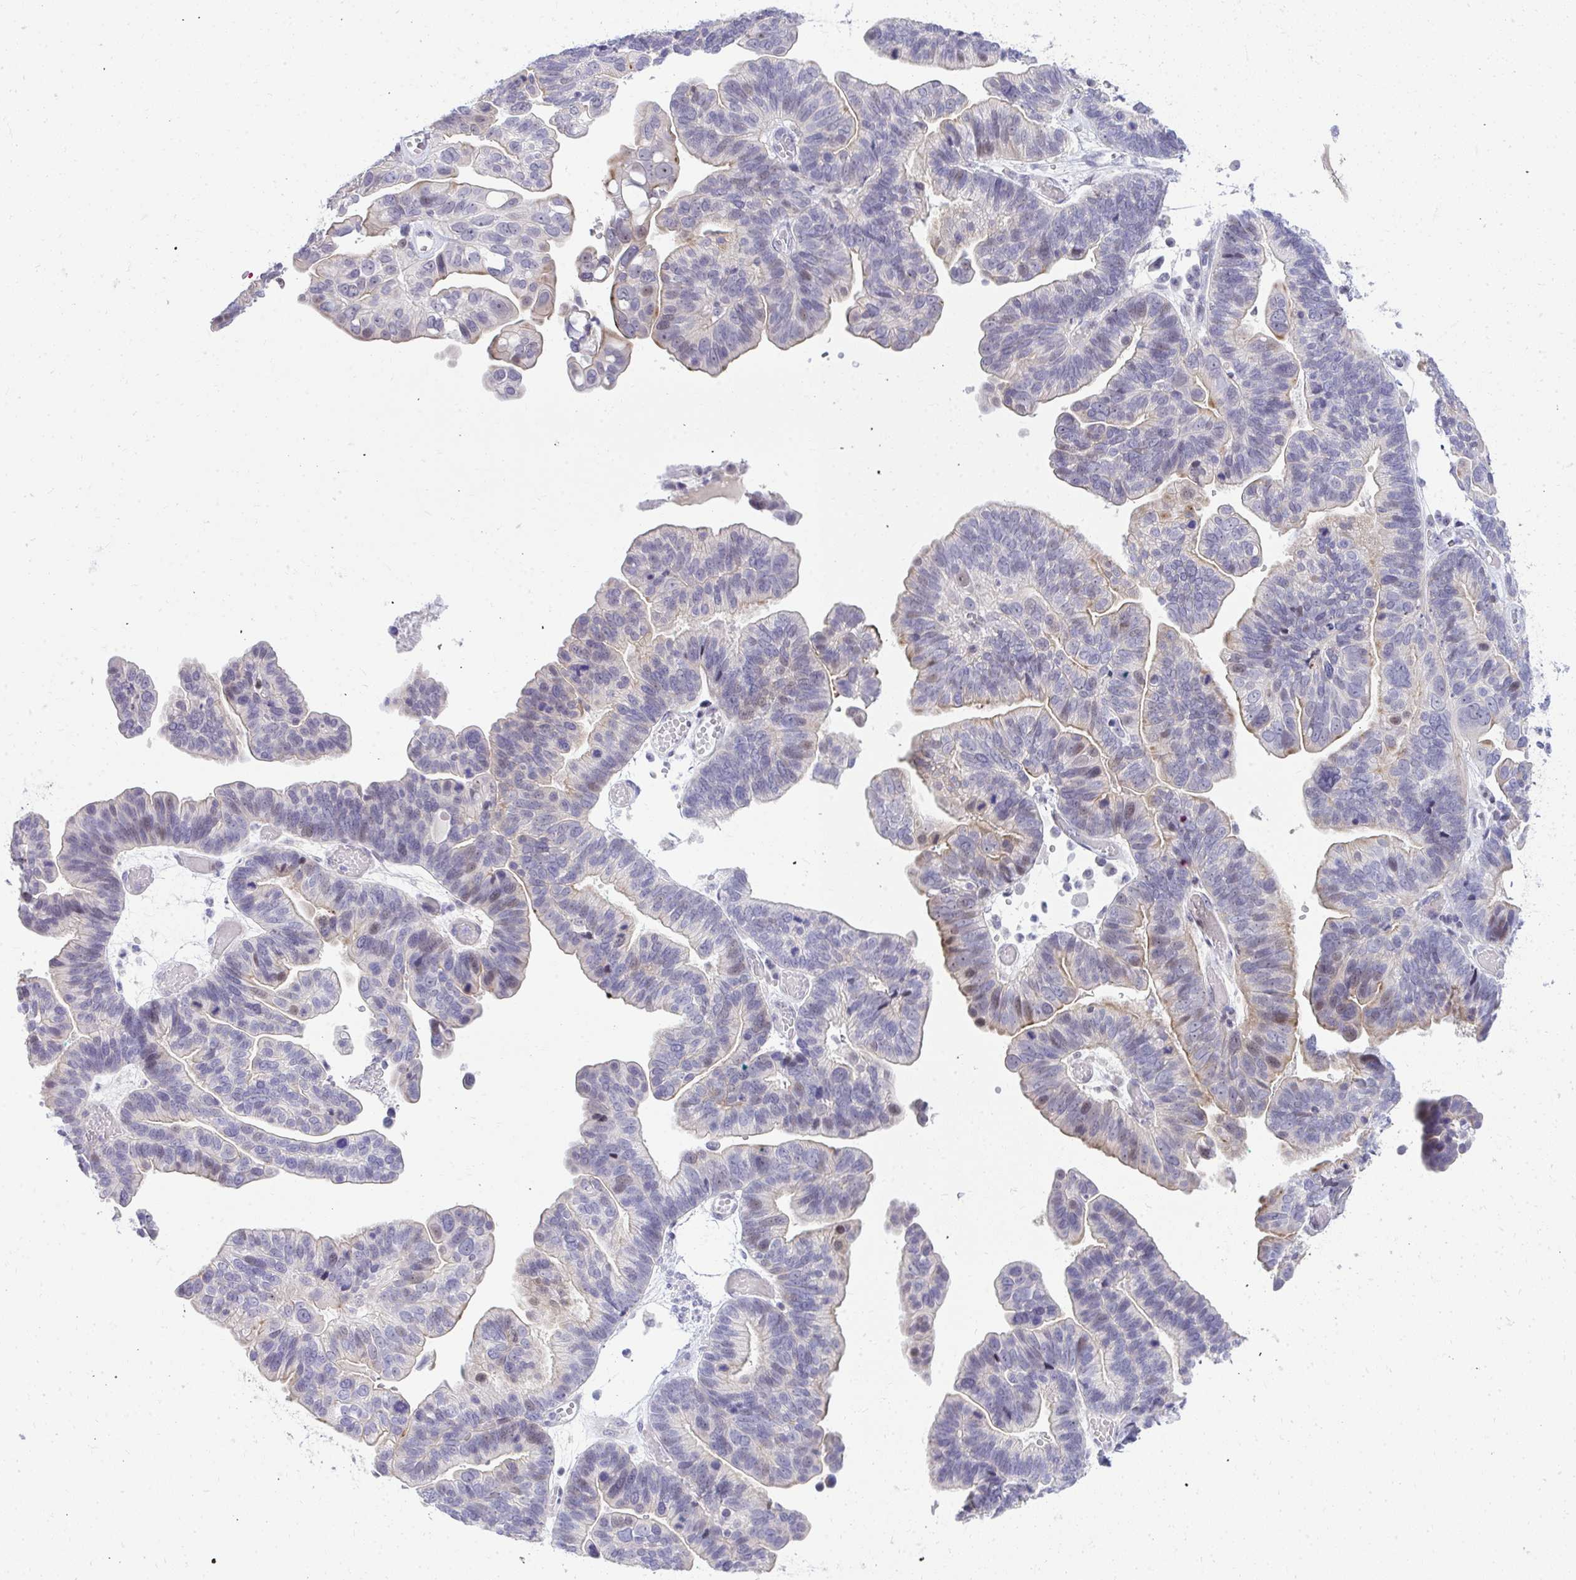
{"staining": {"intensity": "weak", "quantity": "<25%", "location": "cytoplasmic/membranous,nuclear"}, "tissue": "ovarian cancer", "cell_type": "Tumor cells", "image_type": "cancer", "snomed": [{"axis": "morphology", "description": "Cystadenocarcinoma, serous, NOS"}, {"axis": "topography", "description": "Ovary"}], "caption": "This is a image of IHC staining of serous cystadenocarcinoma (ovarian), which shows no staining in tumor cells.", "gene": "EID3", "patient": {"sex": "female", "age": 56}}